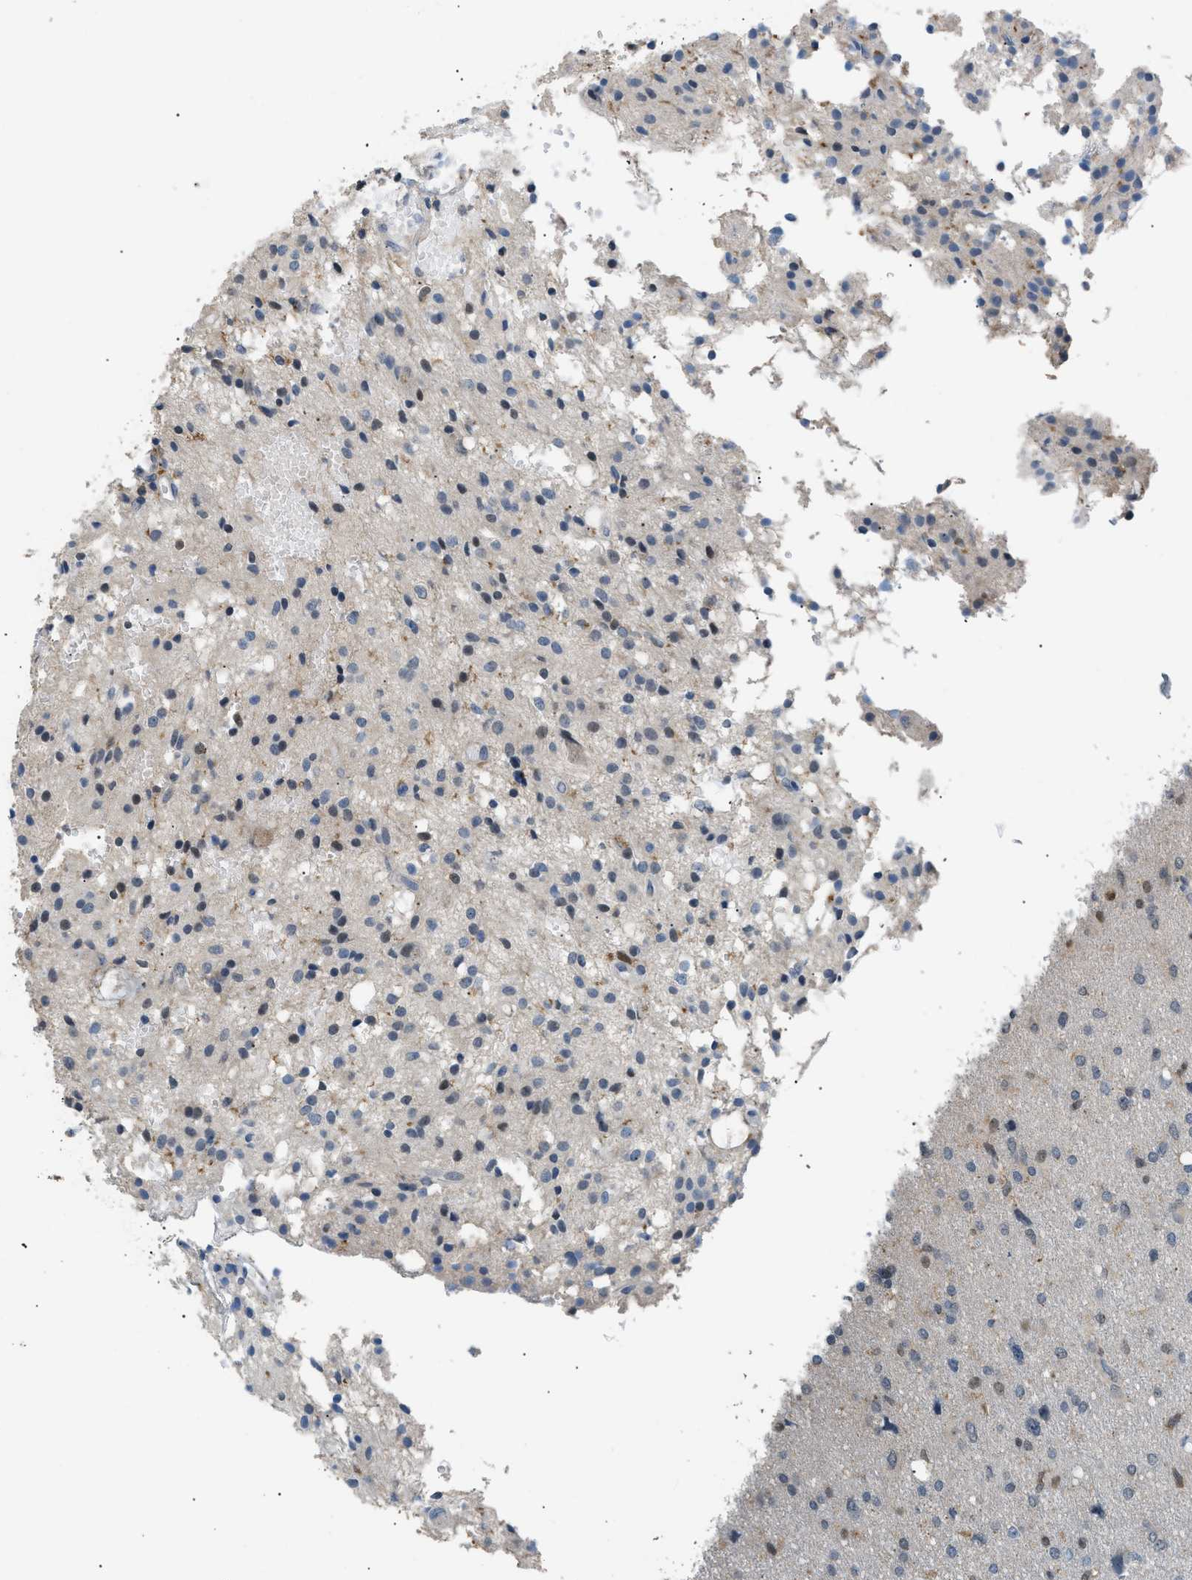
{"staining": {"intensity": "weak", "quantity": "<25%", "location": "nuclear"}, "tissue": "glioma", "cell_type": "Tumor cells", "image_type": "cancer", "snomed": [{"axis": "morphology", "description": "Glioma, malignant, High grade"}, {"axis": "topography", "description": "Brain"}], "caption": "Tumor cells show no significant protein positivity in glioma. The staining was performed using DAB to visualize the protein expression in brown, while the nuclei were stained in blue with hematoxylin (Magnification: 20x).", "gene": "AKR1A1", "patient": {"sex": "female", "age": 59}}